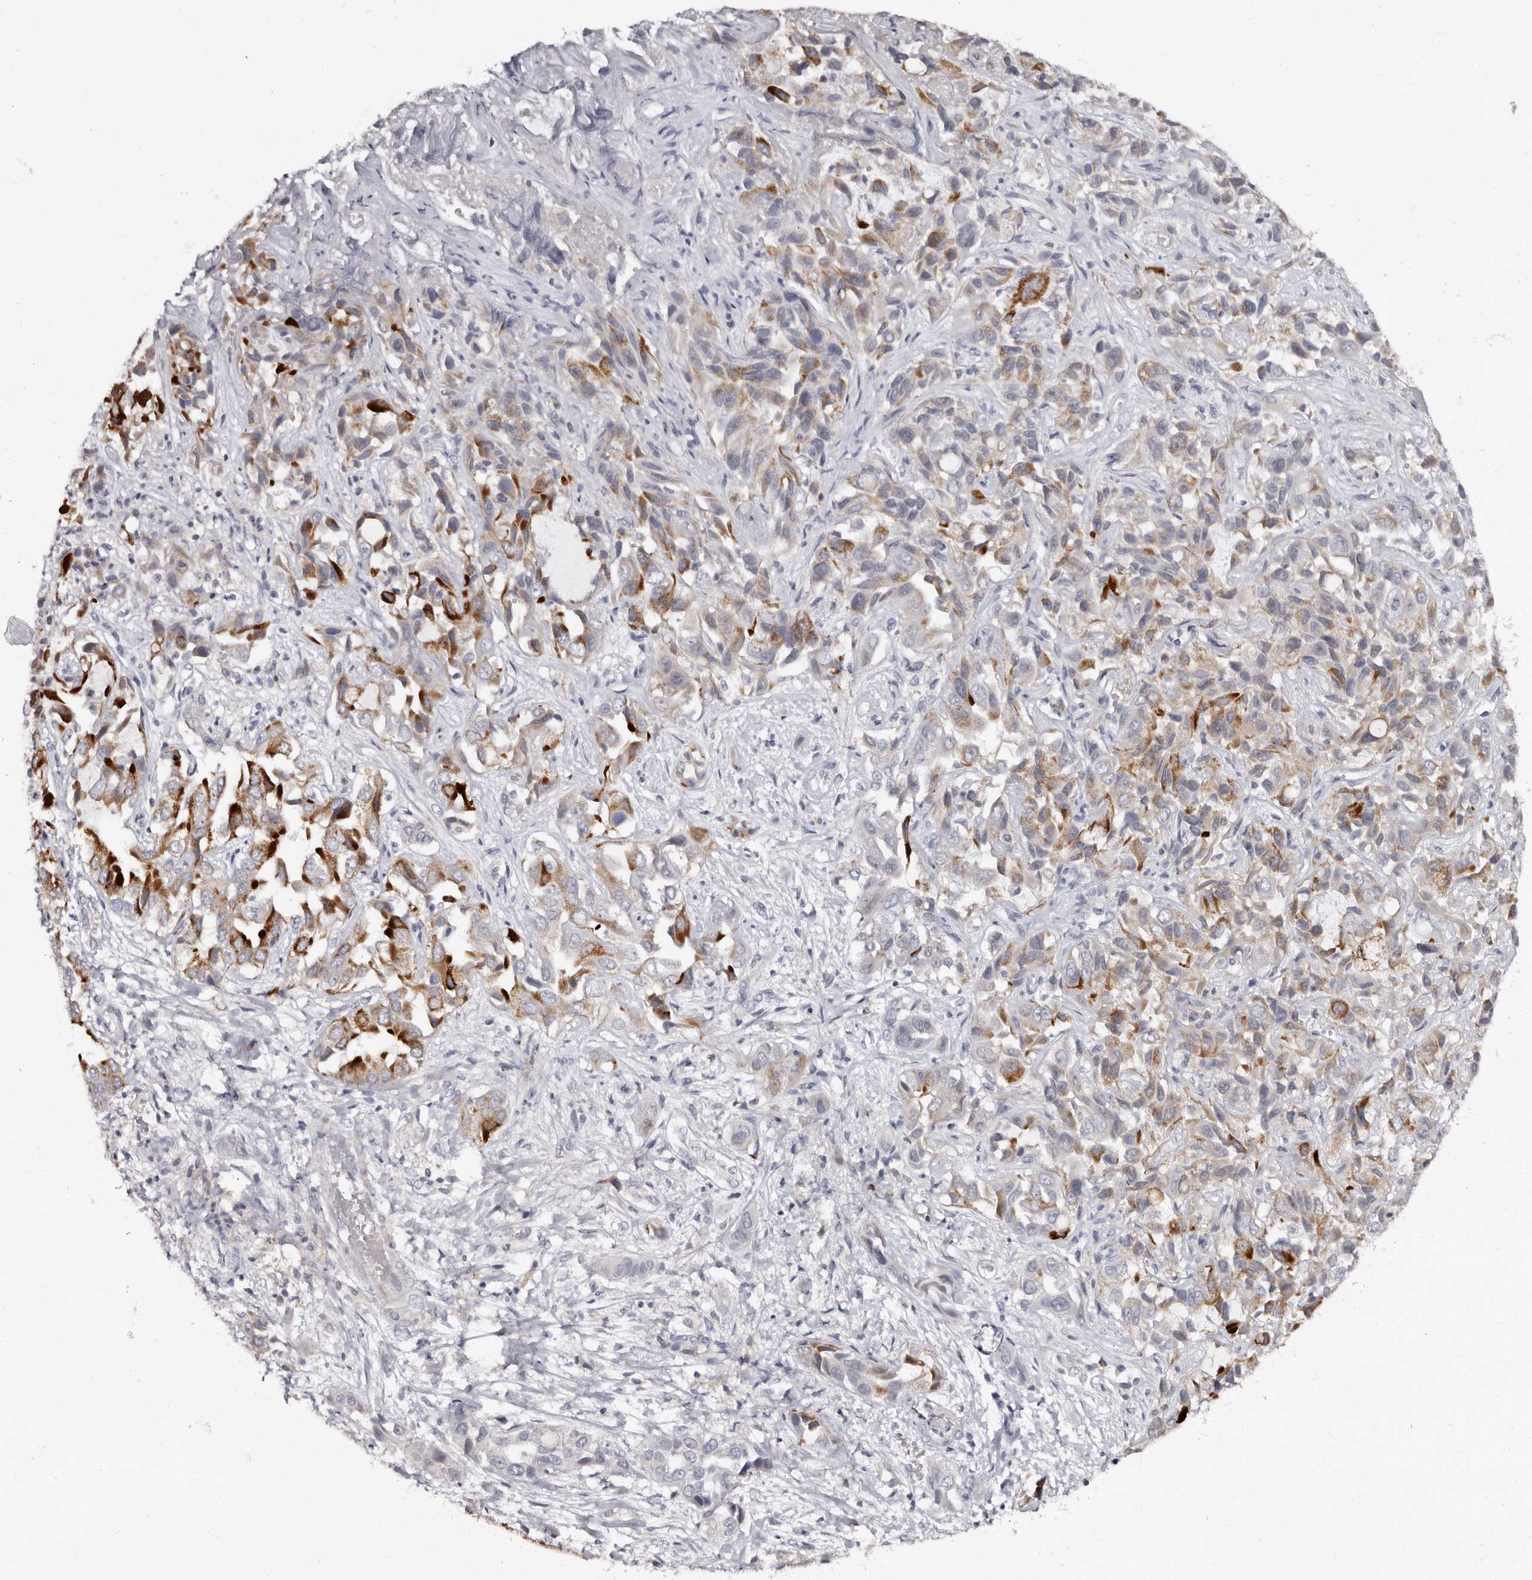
{"staining": {"intensity": "moderate", "quantity": ">75%", "location": "cytoplasmic/membranous"}, "tissue": "liver cancer", "cell_type": "Tumor cells", "image_type": "cancer", "snomed": [{"axis": "morphology", "description": "Cholangiocarcinoma"}, {"axis": "topography", "description": "Liver"}], "caption": "Tumor cells show medium levels of moderate cytoplasmic/membranous positivity in approximately >75% of cells in liver cancer (cholangiocarcinoma).", "gene": "PHF20L1", "patient": {"sex": "female", "age": 52}}